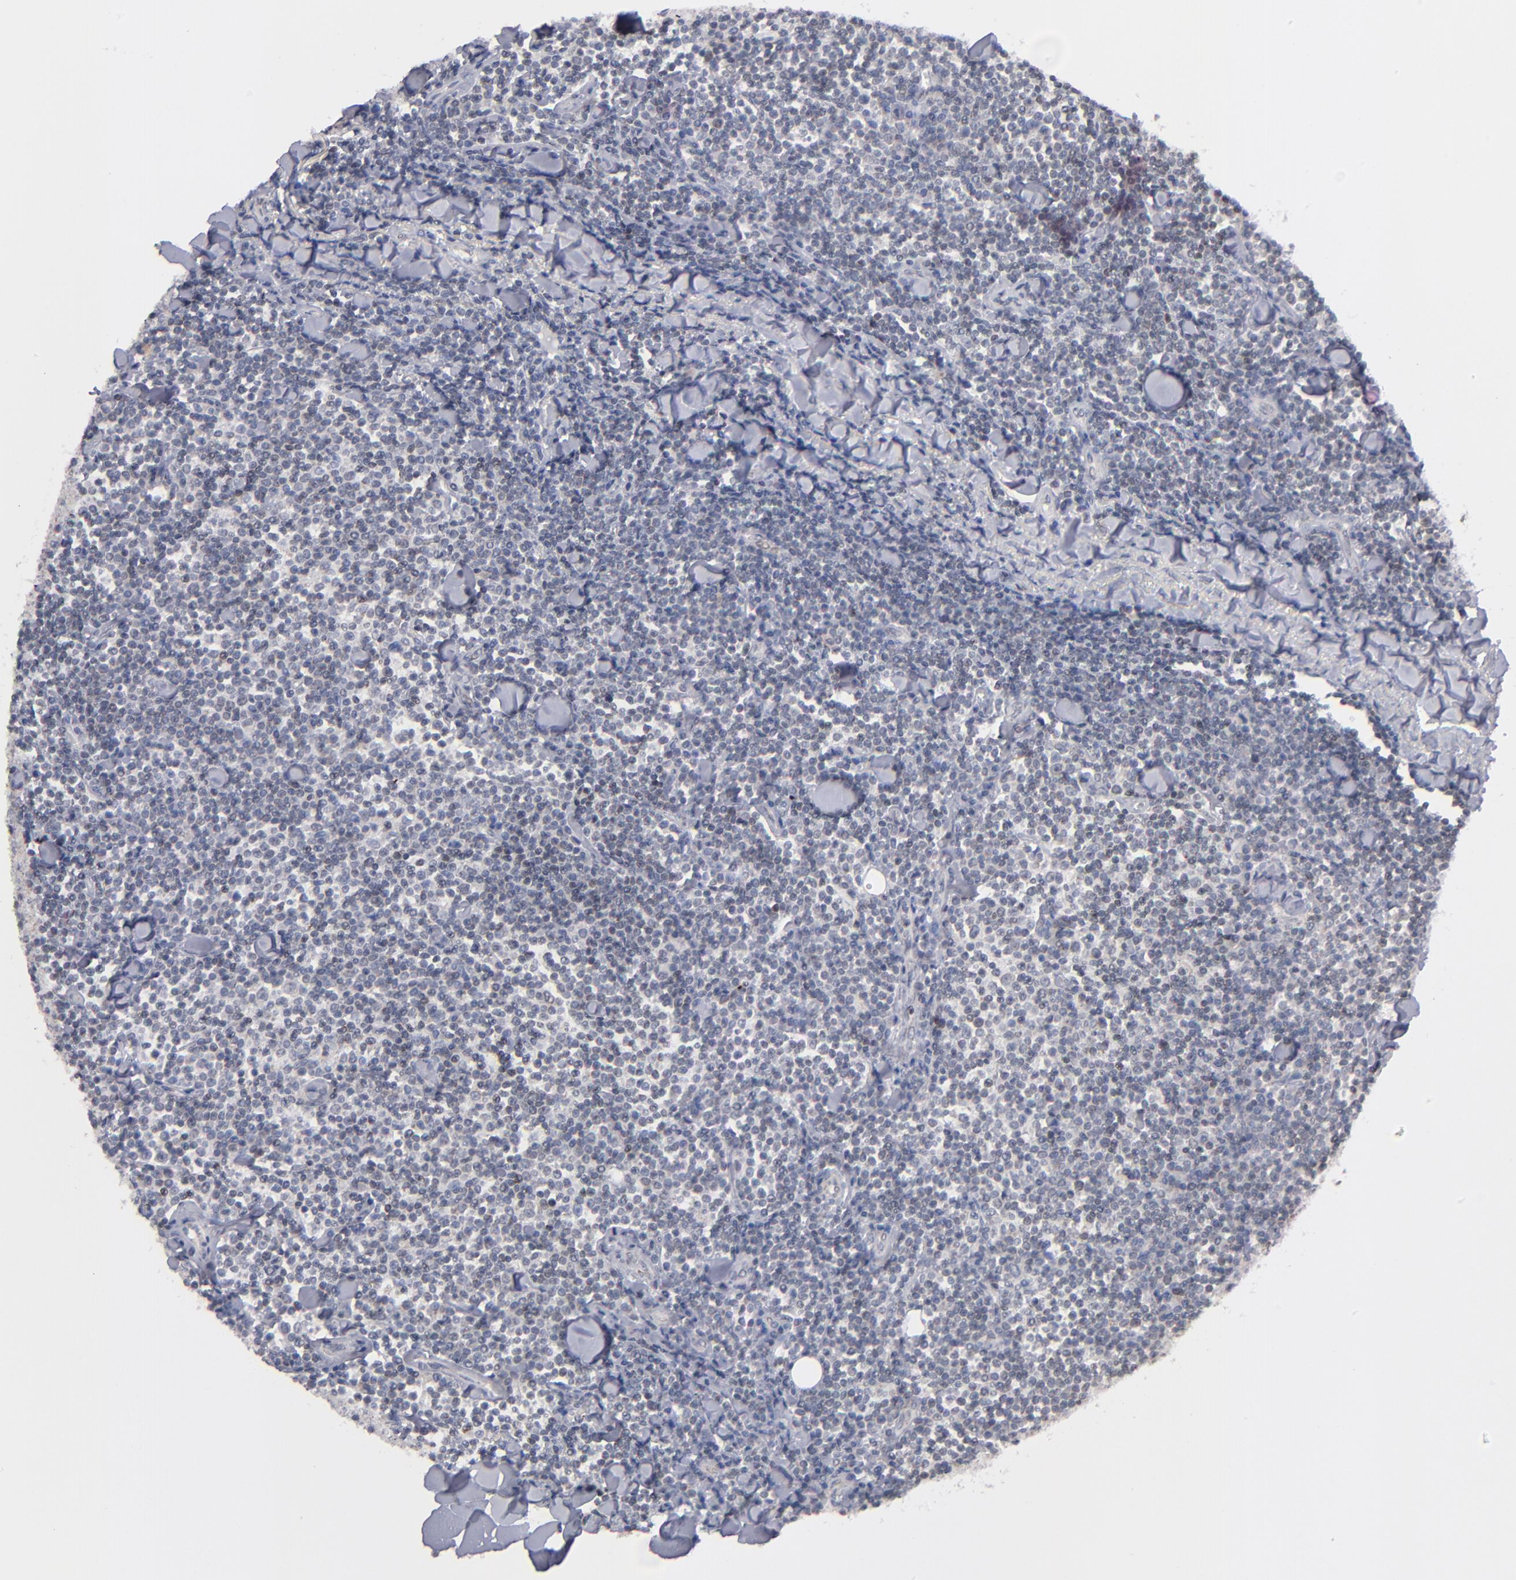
{"staining": {"intensity": "weak", "quantity": "<25%", "location": "nuclear"}, "tissue": "lymphoma", "cell_type": "Tumor cells", "image_type": "cancer", "snomed": [{"axis": "morphology", "description": "Malignant lymphoma, non-Hodgkin's type, Low grade"}, {"axis": "topography", "description": "Soft tissue"}], "caption": "DAB immunohistochemical staining of malignant lymphoma, non-Hodgkin's type (low-grade) shows no significant expression in tumor cells.", "gene": "ODF2", "patient": {"sex": "male", "age": 92}}